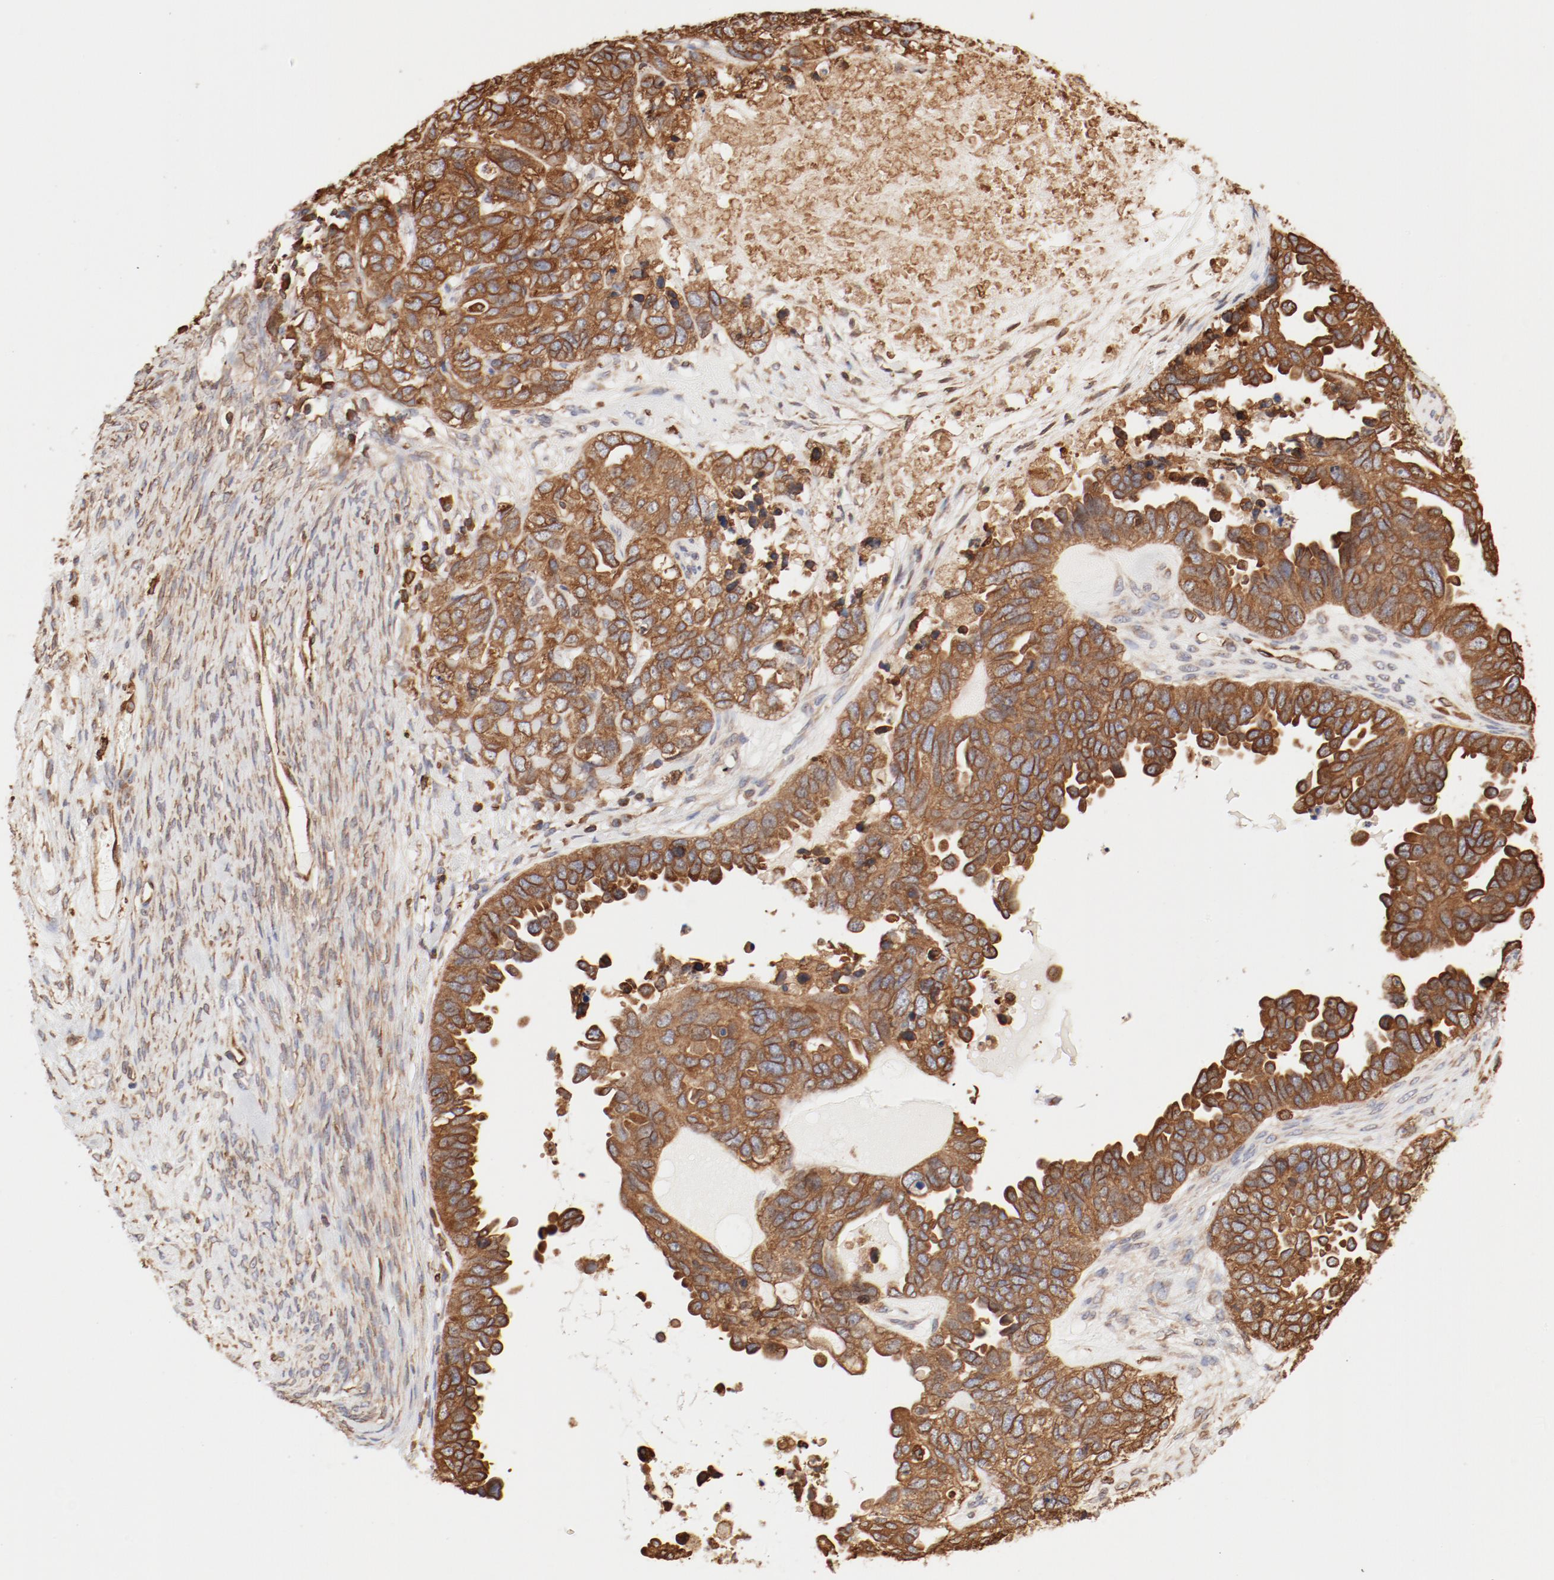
{"staining": {"intensity": "strong", "quantity": ">75%", "location": "cytoplasmic/membranous"}, "tissue": "ovarian cancer", "cell_type": "Tumor cells", "image_type": "cancer", "snomed": [{"axis": "morphology", "description": "Cystadenocarcinoma, serous, NOS"}, {"axis": "topography", "description": "Ovary"}], "caption": "Brown immunohistochemical staining in human ovarian cancer (serous cystadenocarcinoma) exhibits strong cytoplasmic/membranous expression in about >75% of tumor cells. (DAB (3,3'-diaminobenzidine) = brown stain, brightfield microscopy at high magnification).", "gene": "BCAP31", "patient": {"sex": "female", "age": 82}}